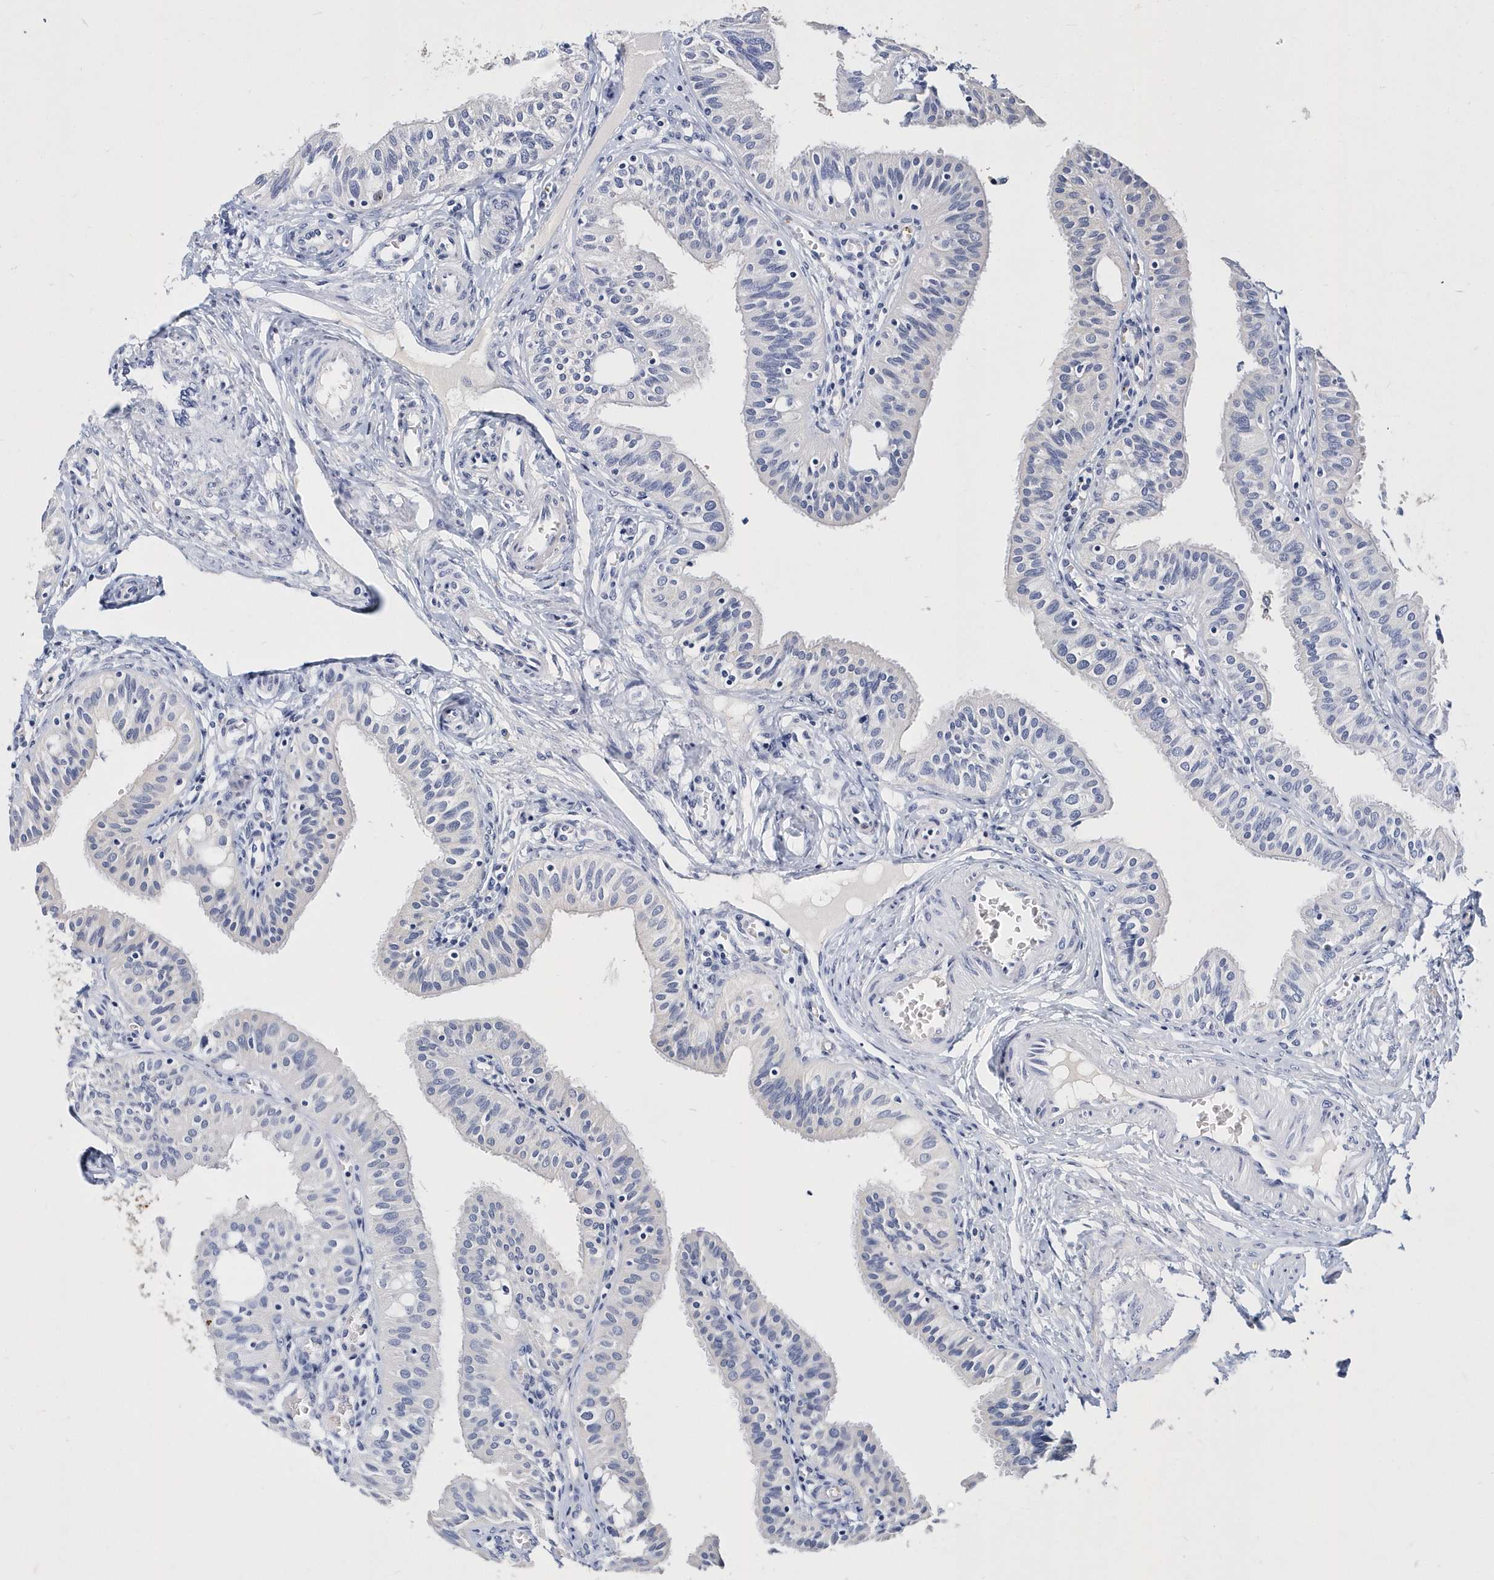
{"staining": {"intensity": "negative", "quantity": "none", "location": "none"}, "tissue": "fallopian tube", "cell_type": "Glandular cells", "image_type": "normal", "snomed": [{"axis": "morphology", "description": "Normal tissue, NOS"}, {"axis": "topography", "description": "Fallopian tube"}, {"axis": "topography", "description": "Ovary"}], "caption": "Immunohistochemistry image of benign human fallopian tube stained for a protein (brown), which exhibits no staining in glandular cells.", "gene": "ITGA2B", "patient": {"sex": "female", "age": 42}}